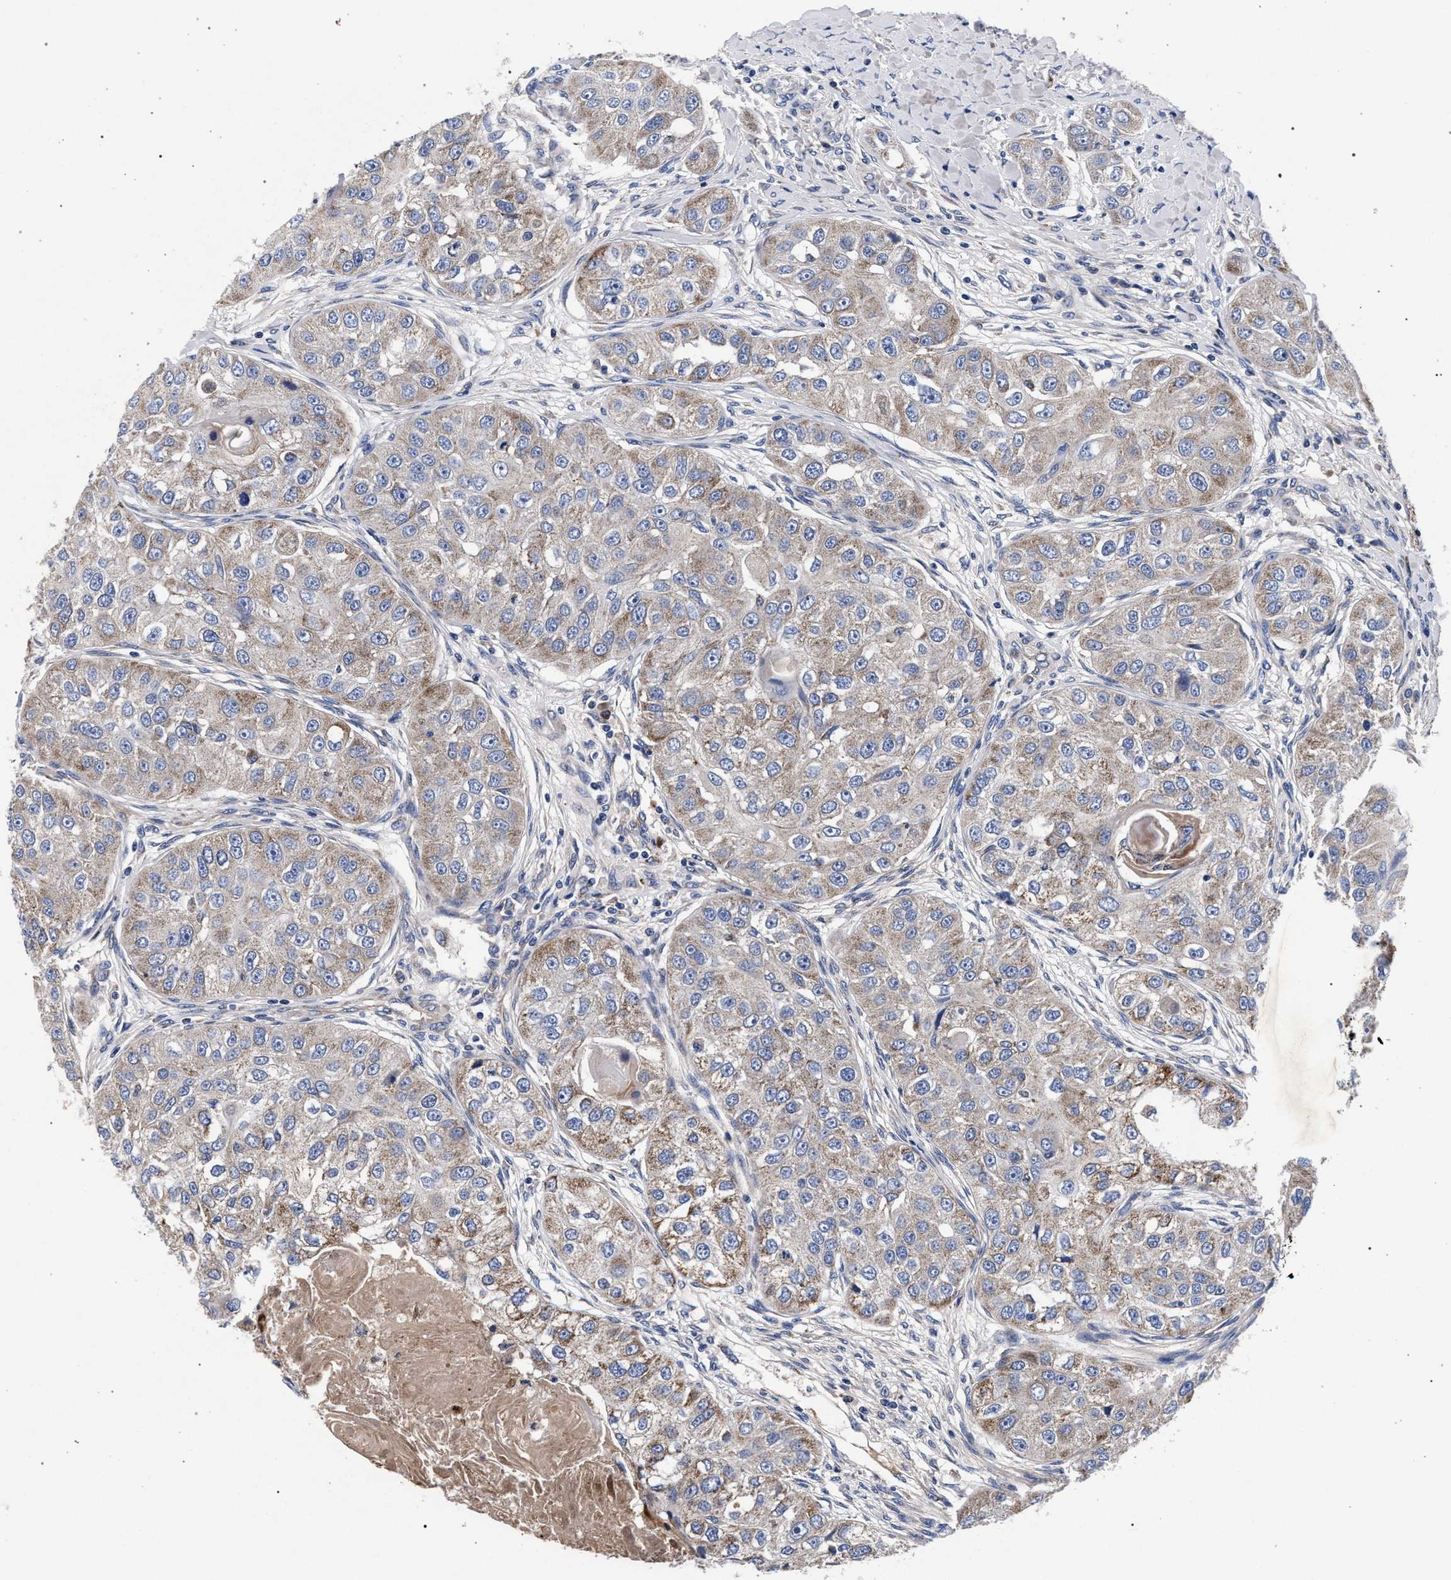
{"staining": {"intensity": "moderate", "quantity": ">75%", "location": "cytoplasmic/membranous"}, "tissue": "head and neck cancer", "cell_type": "Tumor cells", "image_type": "cancer", "snomed": [{"axis": "morphology", "description": "Normal tissue, NOS"}, {"axis": "morphology", "description": "Squamous cell carcinoma, NOS"}, {"axis": "topography", "description": "Skeletal muscle"}, {"axis": "topography", "description": "Head-Neck"}], "caption": "About >75% of tumor cells in squamous cell carcinoma (head and neck) show moderate cytoplasmic/membranous protein staining as visualized by brown immunohistochemical staining.", "gene": "ACOX1", "patient": {"sex": "male", "age": 51}}